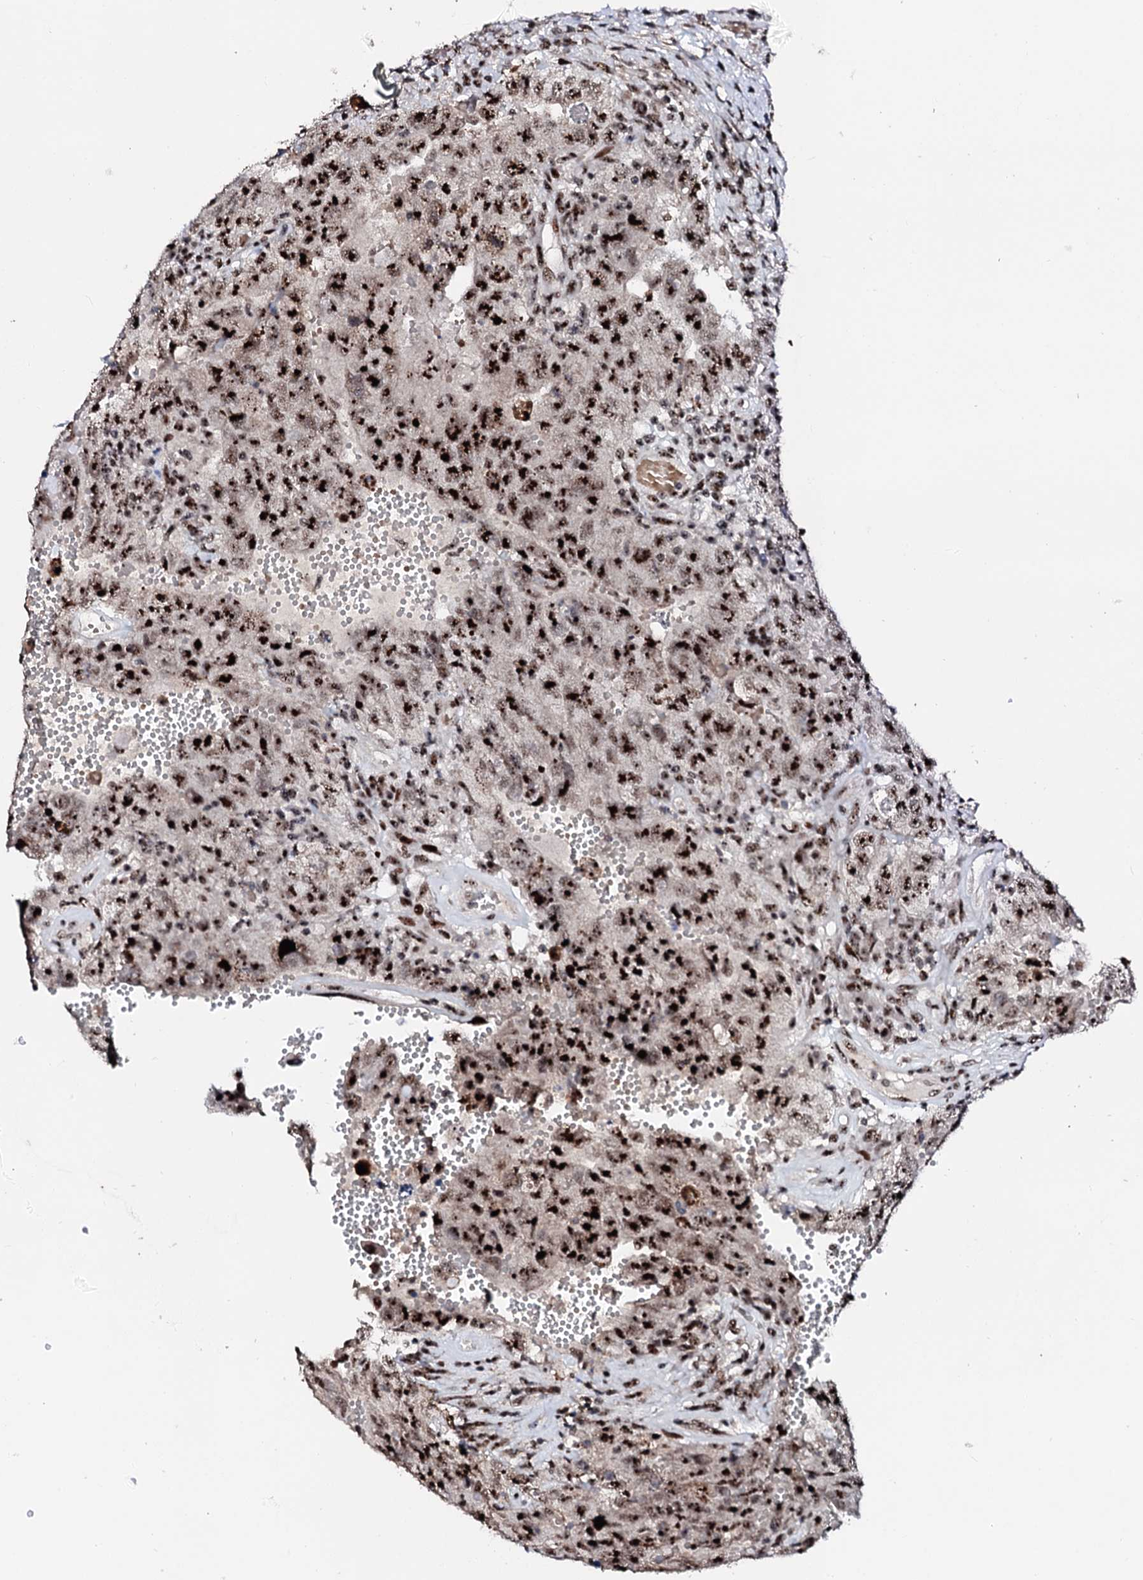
{"staining": {"intensity": "strong", "quantity": ">75%", "location": "nuclear"}, "tissue": "testis cancer", "cell_type": "Tumor cells", "image_type": "cancer", "snomed": [{"axis": "morphology", "description": "Carcinoma, Embryonal, NOS"}, {"axis": "topography", "description": "Testis"}], "caption": "Immunohistochemical staining of testis embryonal carcinoma demonstrates high levels of strong nuclear protein positivity in approximately >75% of tumor cells. (Stains: DAB (3,3'-diaminobenzidine) in brown, nuclei in blue, Microscopy: brightfield microscopy at high magnification).", "gene": "NEUROG3", "patient": {"sex": "male", "age": 26}}